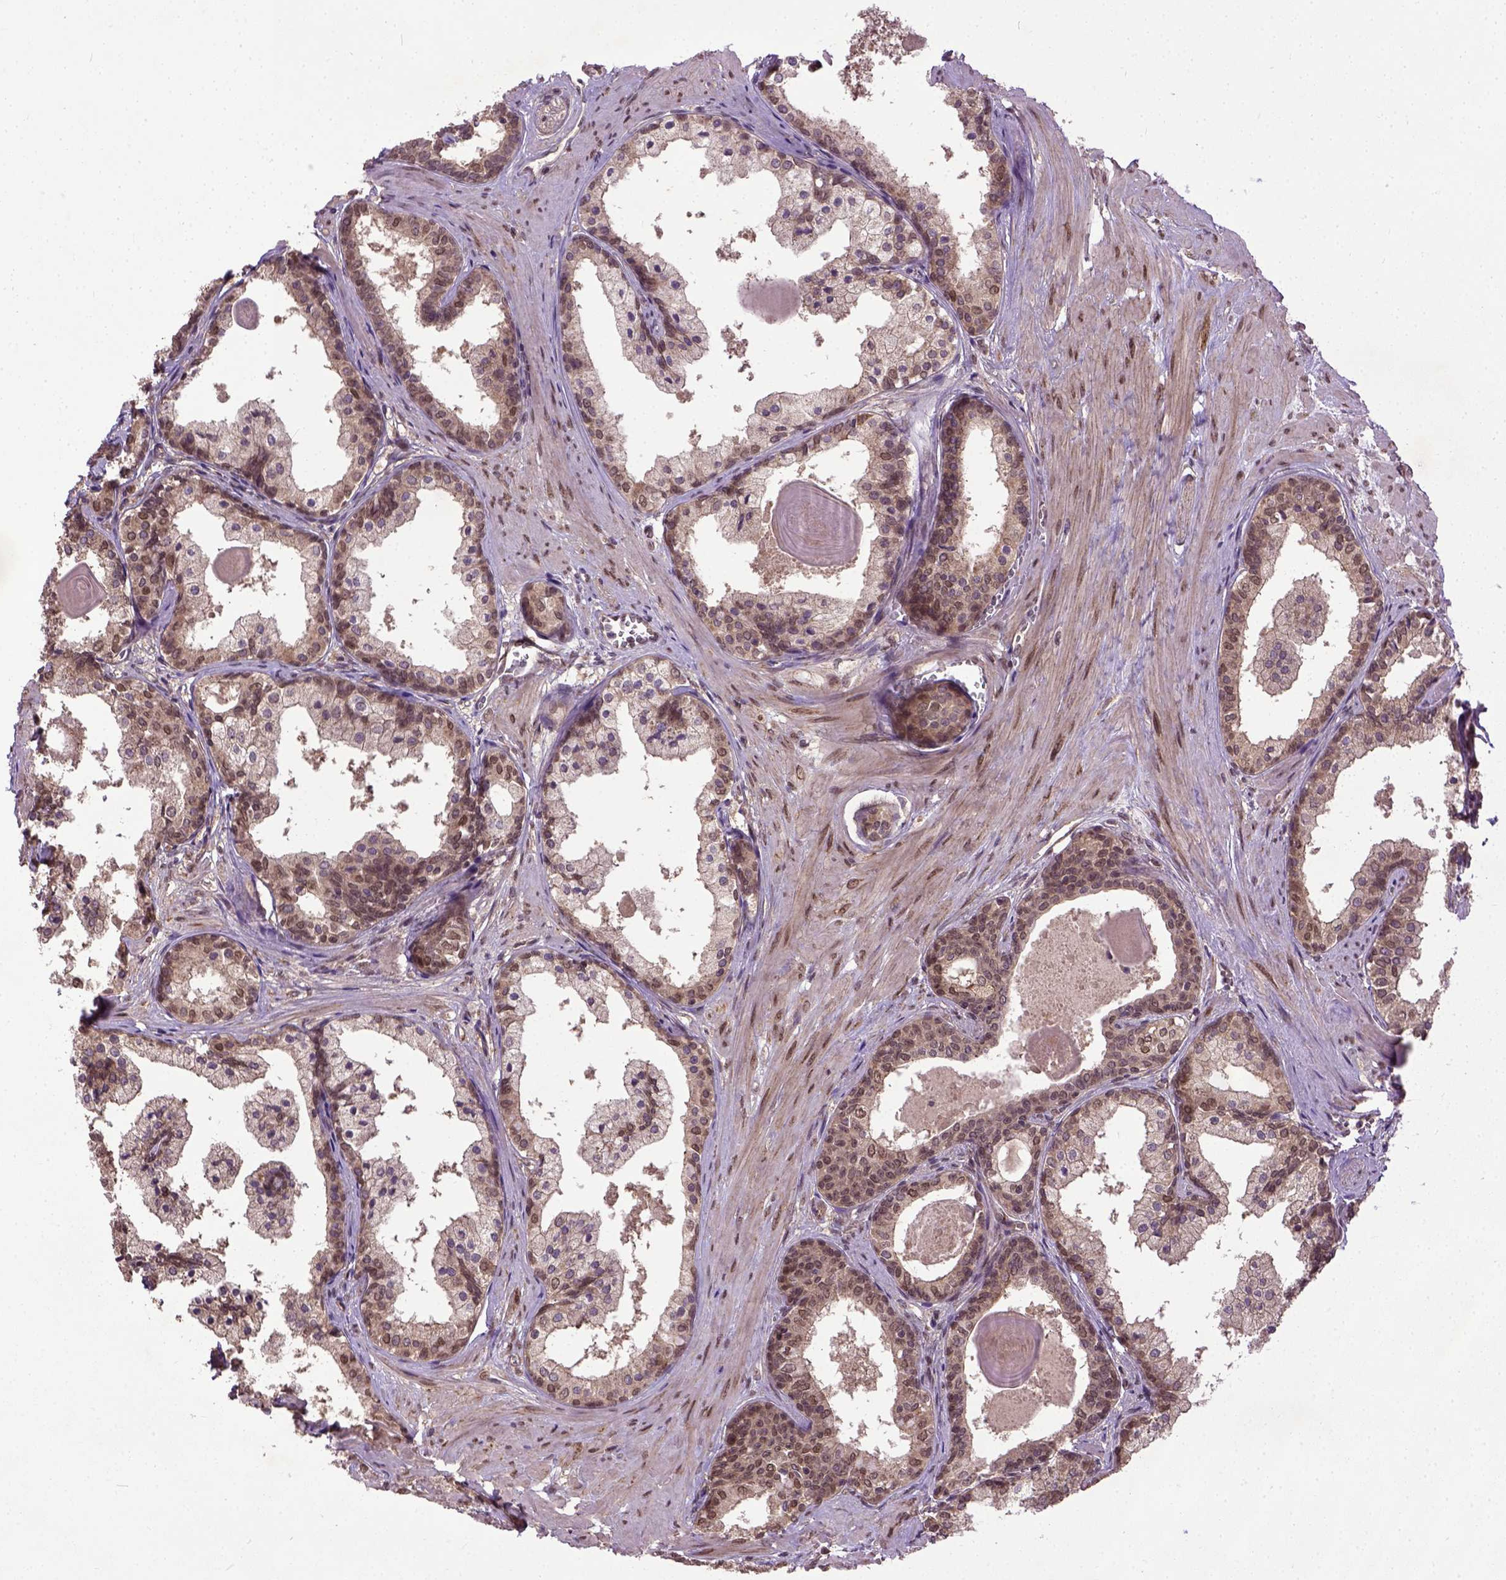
{"staining": {"intensity": "moderate", "quantity": "25%-75%", "location": "cytoplasmic/membranous,nuclear"}, "tissue": "prostate", "cell_type": "Glandular cells", "image_type": "normal", "snomed": [{"axis": "morphology", "description": "Normal tissue, NOS"}, {"axis": "topography", "description": "Prostate"}], "caption": "Glandular cells reveal medium levels of moderate cytoplasmic/membranous,nuclear positivity in approximately 25%-75% of cells in benign human prostate.", "gene": "UBA3", "patient": {"sex": "male", "age": 61}}